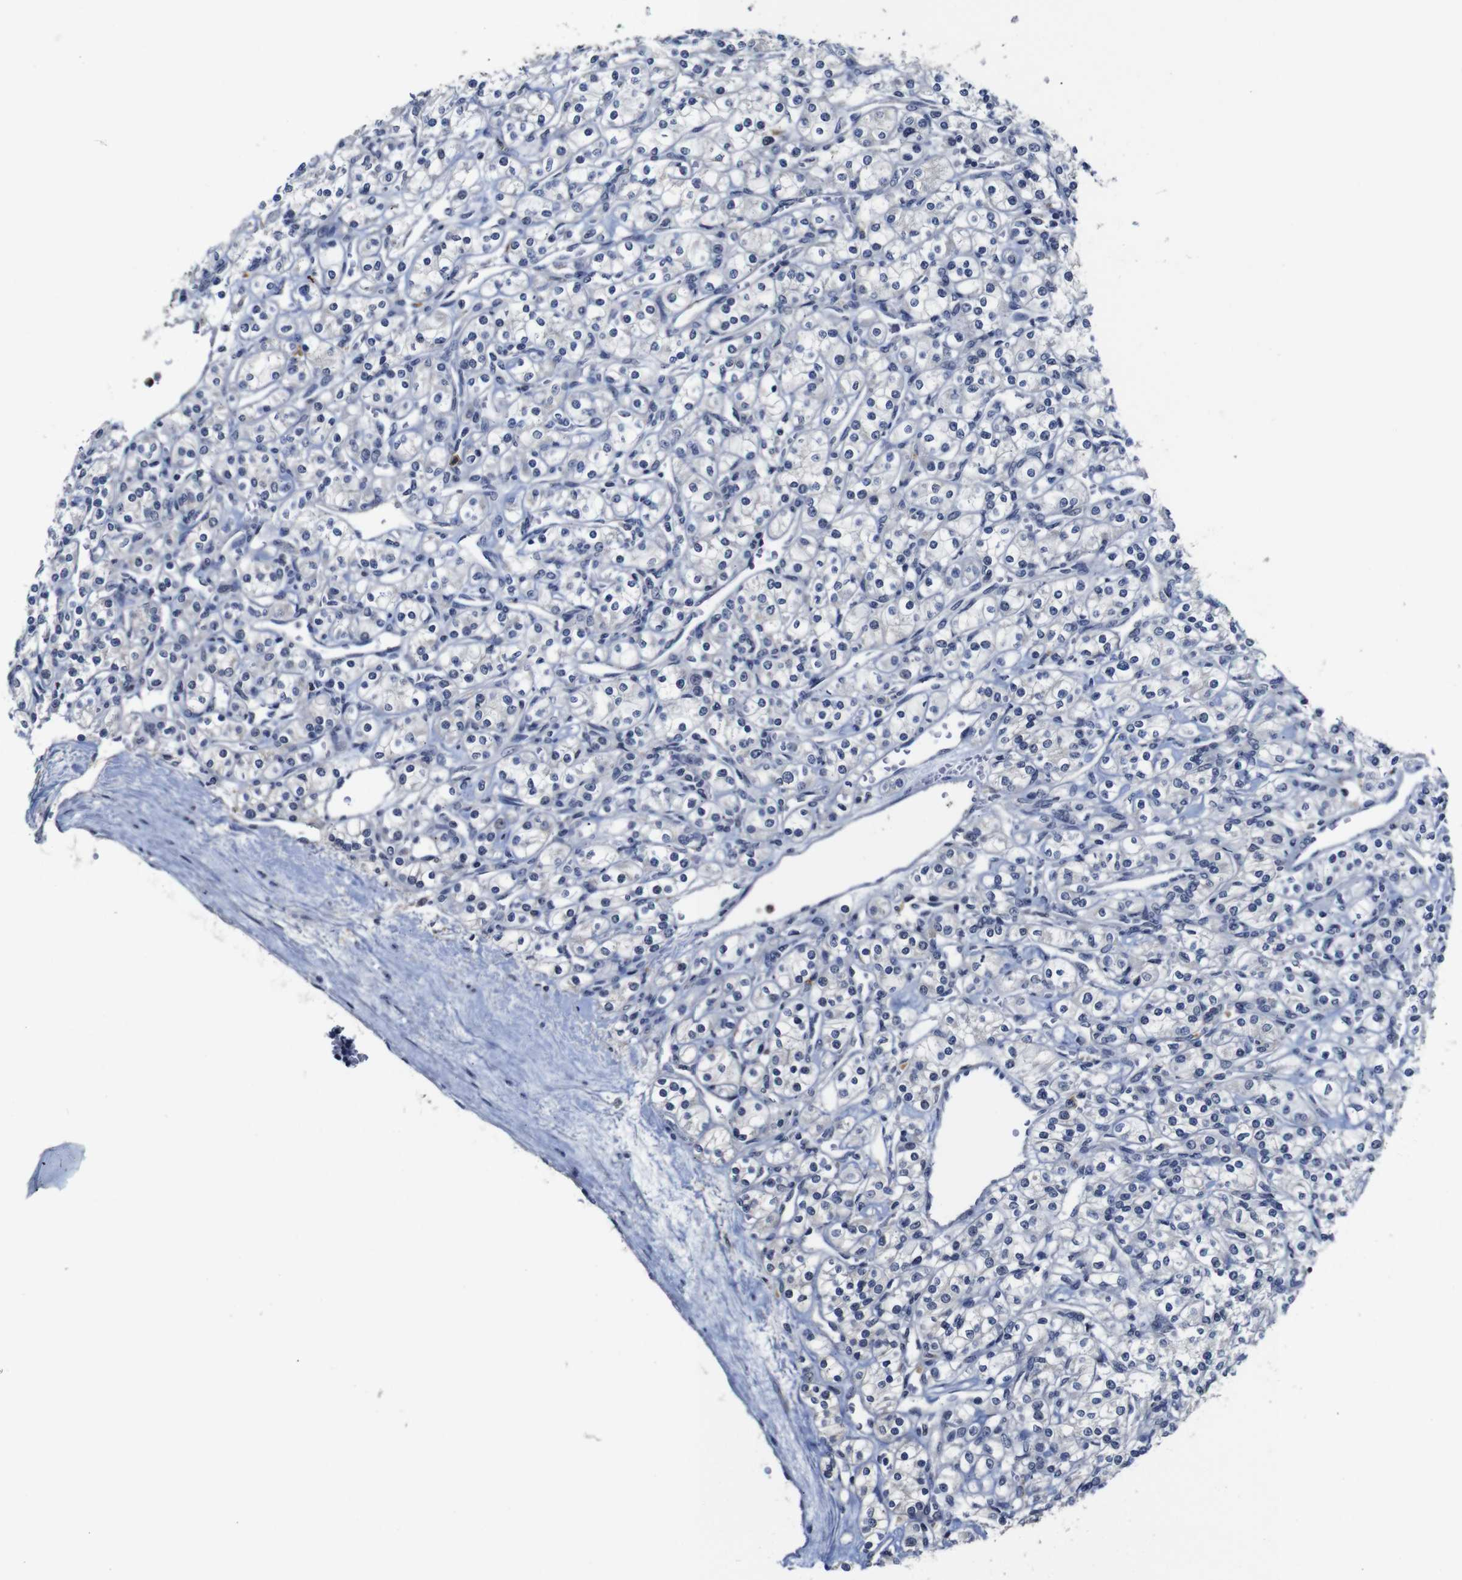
{"staining": {"intensity": "negative", "quantity": "none", "location": "none"}, "tissue": "renal cancer", "cell_type": "Tumor cells", "image_type": "cancer", "snomed": [{"axis": "morphology", "description": "Adenocarcinoma, NOS"}, {"axis": "topography", "description": "Kidney"}], "caption": "DAB immunohistochemical staining of human renal cancer (adenocarcinoma) displays no significant staining in tumor cells. (Stains: DAB (3,3'-diaminobenzidine) immunohistochemistry (IHC) with hematoxylin counter stain, Microscopy: brightfield microscopy at high magnification).", "gene": "NTRK3", "patient": {"sex": "male", "age": 77}}